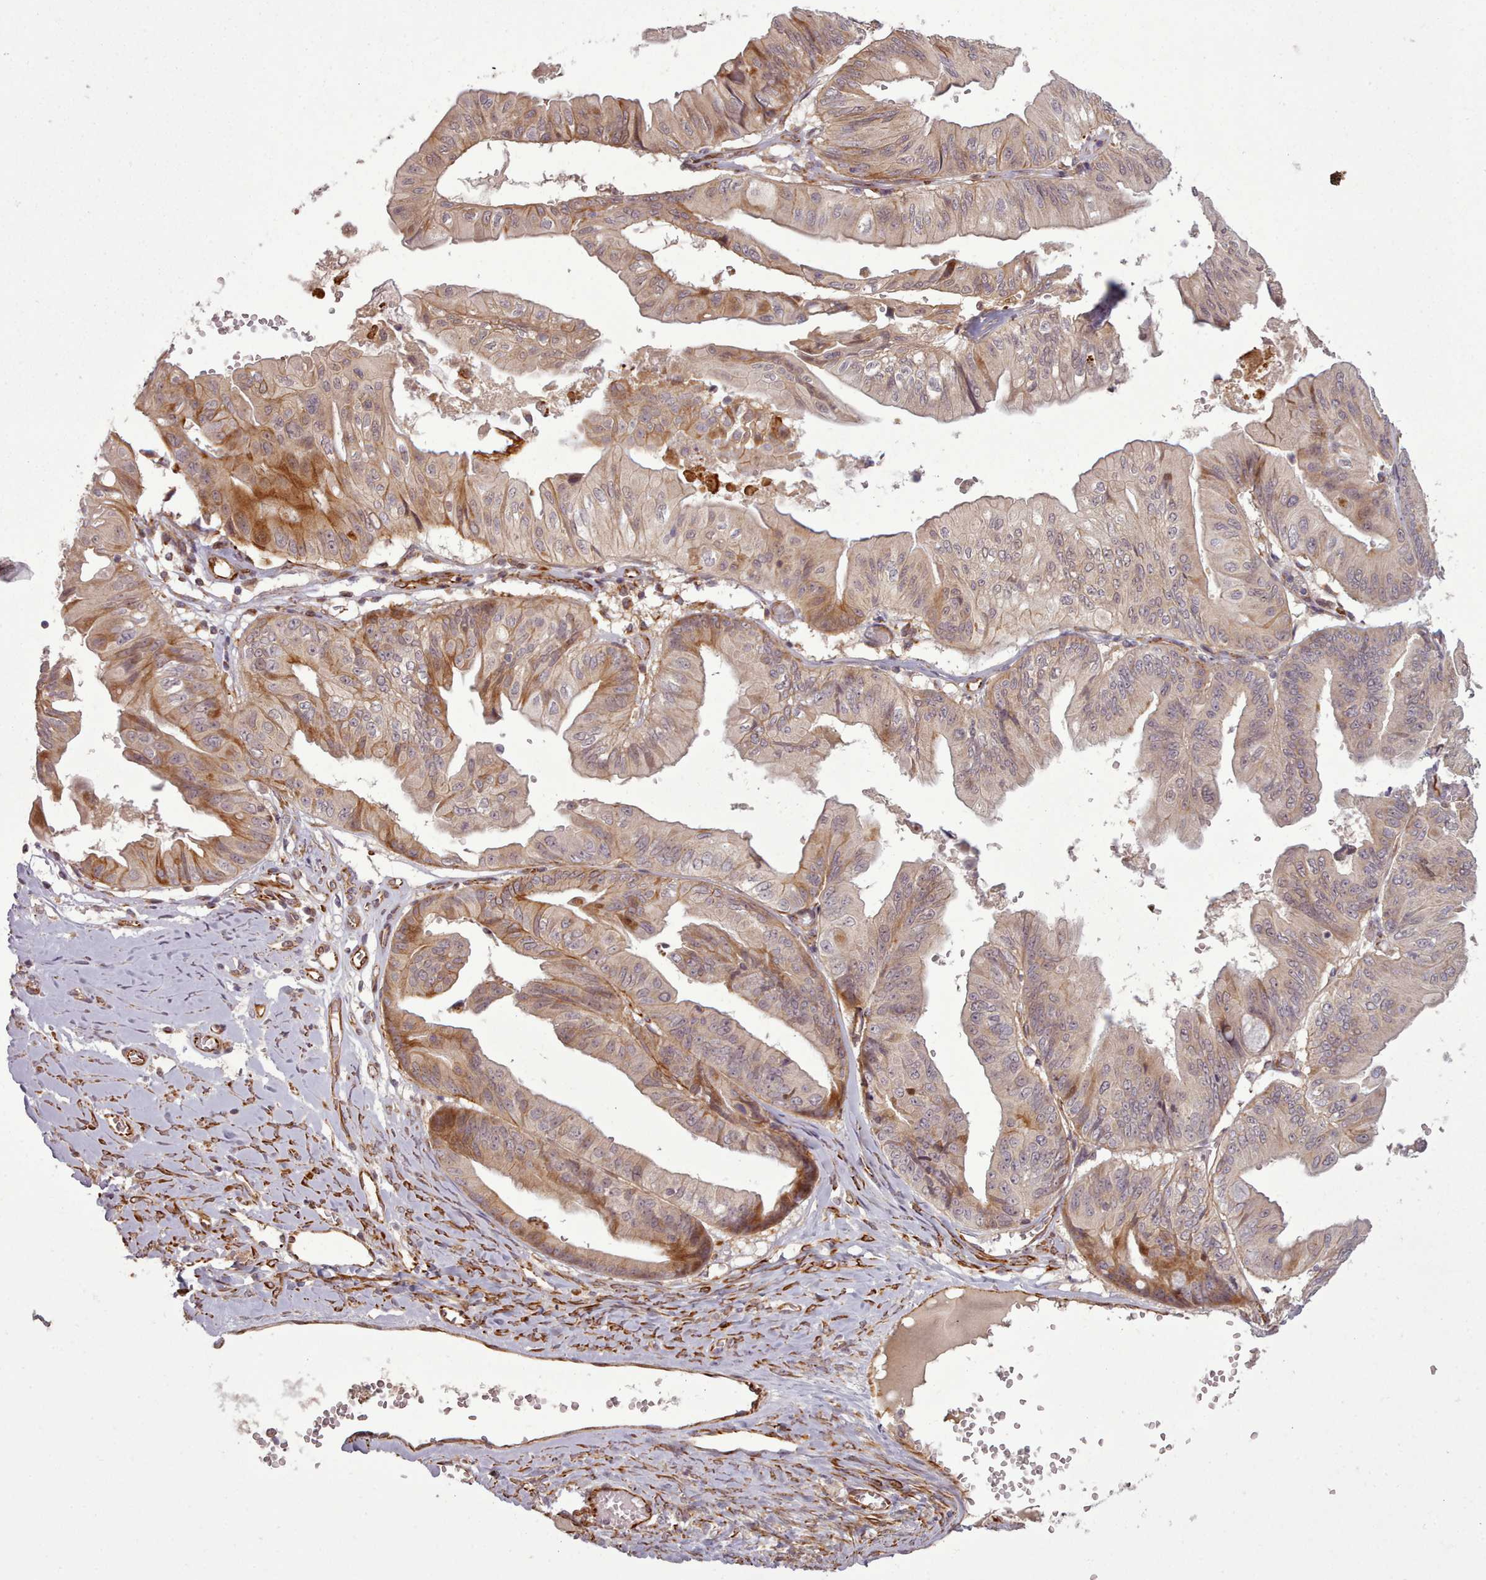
{"staining": {"intensity": "strong", "quantity": "<25%", "location": "cytoplasmic/membranous,nuclear"}, "tissue": "ovarian cancer", "cell_type": "Tumor cells", "image_type": "cancer", "snomed": [{"axis": "morphology", "description": "Cystadenocarcinoma, mucinous, NOS"}, {"axis": "topography", "description": "Ovary"}], "caption": "A micrograph of ovarian cancer (mucinous cystadenocarcinoma) stained for a protein displays strong cytoplasmic/membranous and nuclear brown staining in tumor cells.", "gene": "GBGT1", "patient": {"sex": "female", "age": 61}}